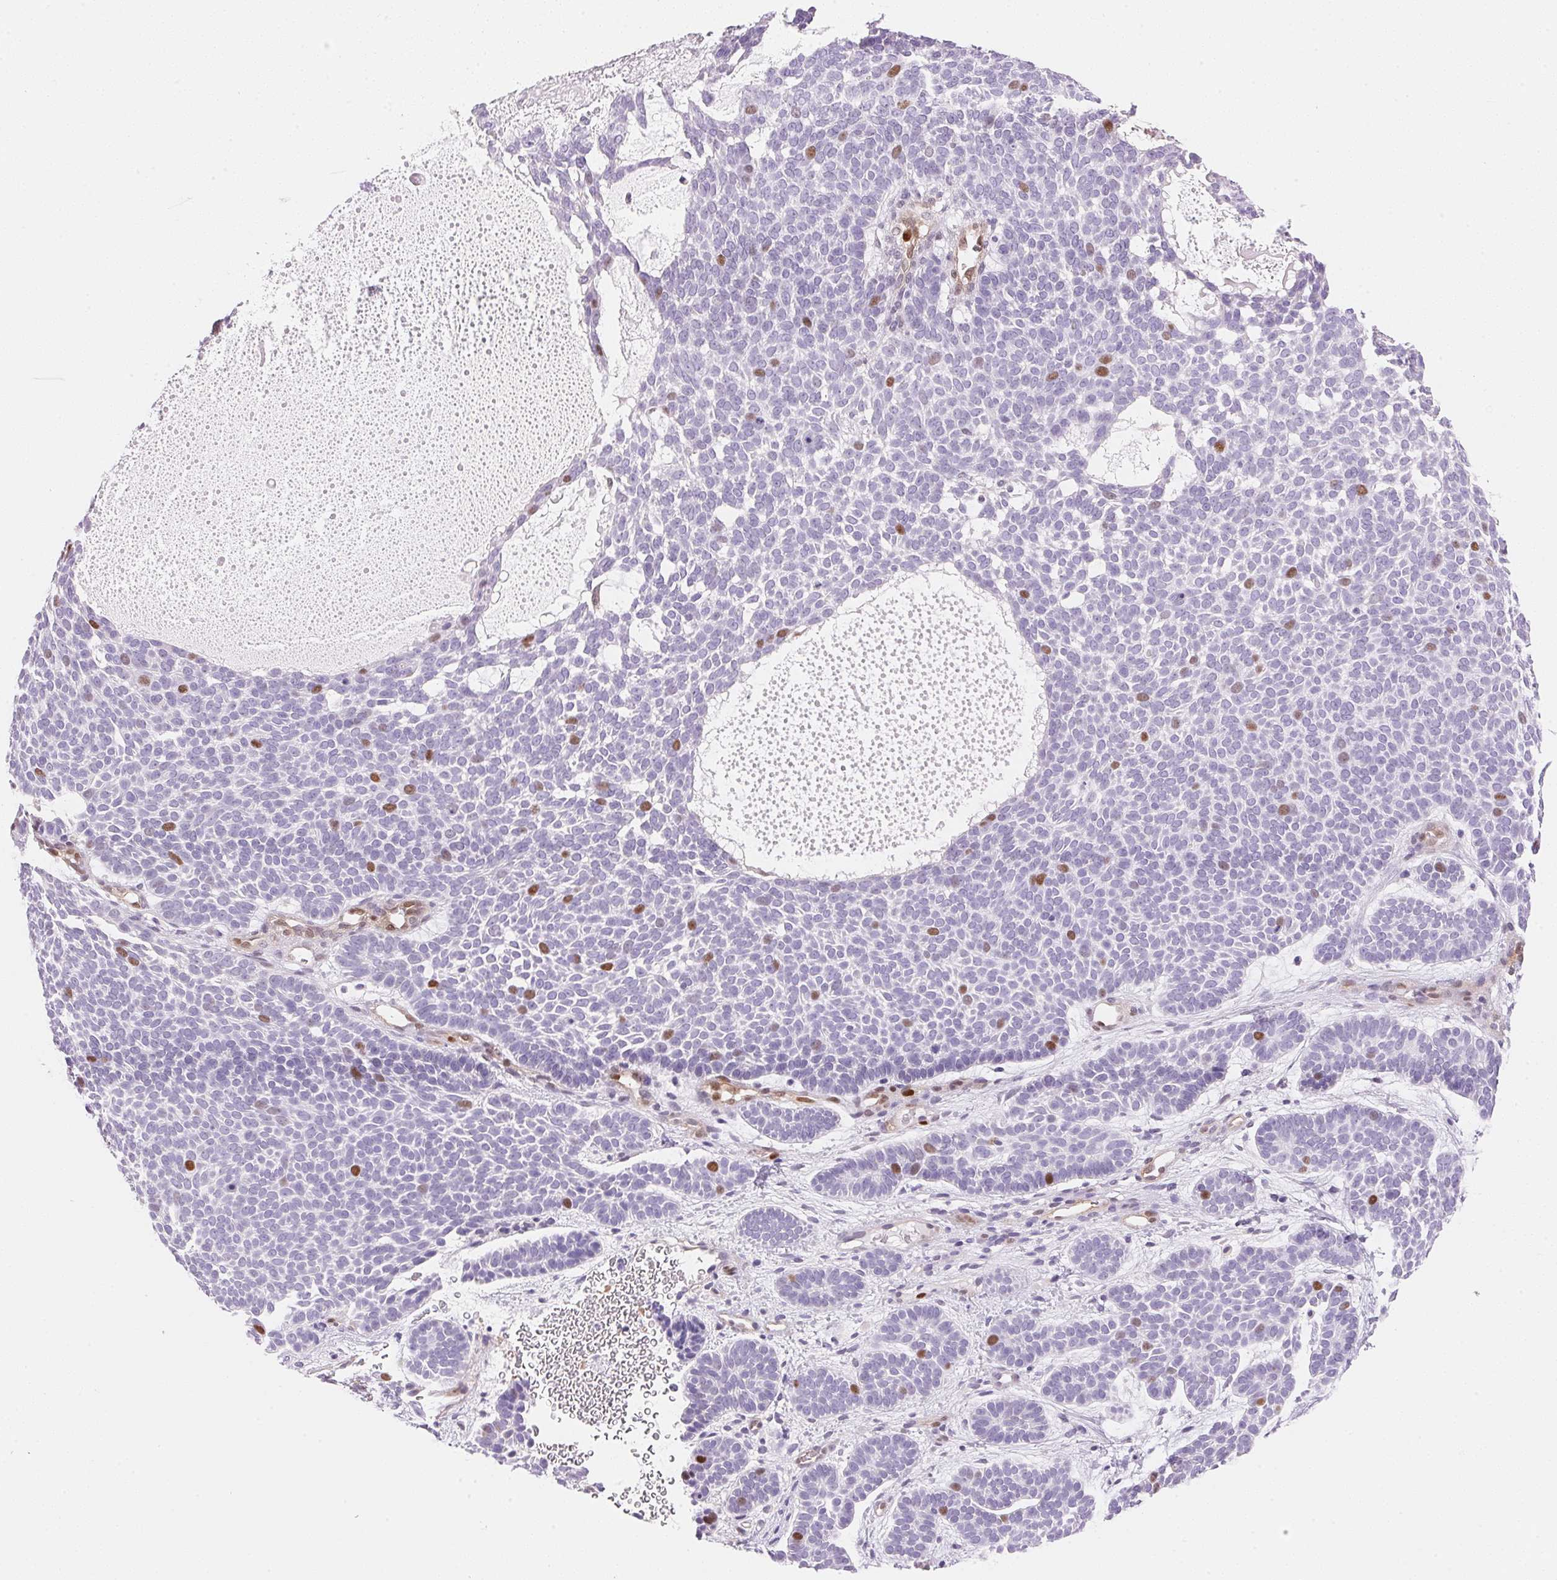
{"staining": {"intensity": "strong", "quantity": "<25%", "location": "nuclear"}, "tissue": "skin cancer", "cell_type": "Tumor cells", "image_type": "cancer", "snomed": [{"axis": "morphology", "description": "Basal cell carcinoma"}, {"axis": "topography", "description": "Skin"}], "caption": "Immunohistochemical staining of basal cell carcinoma (skin) shows medium levels of strong nuclear protein positivity in approximately <25% of tumor cells. (brown staining indicates protein expression, while blue staining denotes nuclei).", "gene": "SMTN", "patient": {"sex": "female", "age": 82}}